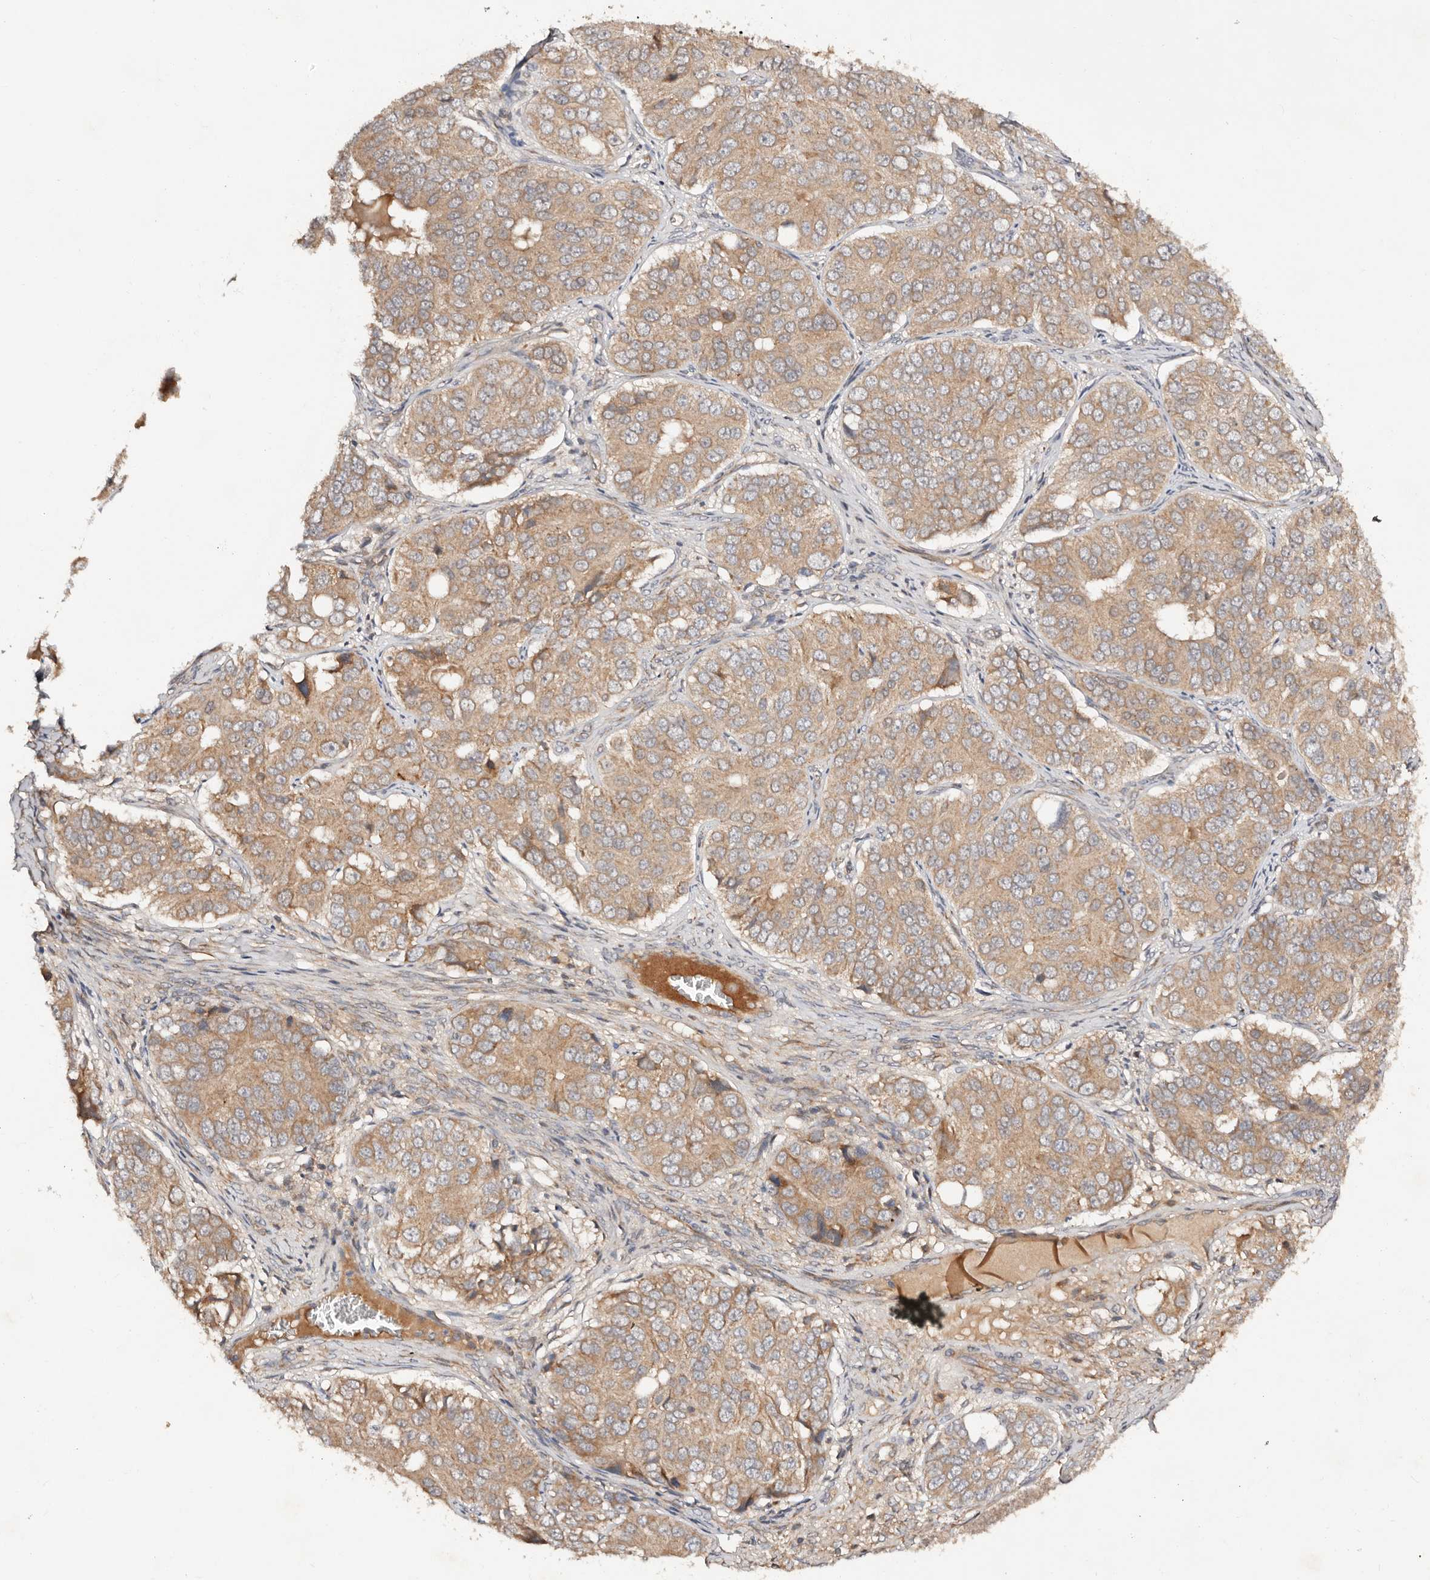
{"staining": {"intensity": "moderate", "quantity": ">75%", "location": "cytoplasmic/membranous"}, "tissue": "ovarian cancer", "cell_type": "Tumor cells", "image_type": "cancer", "snomed": [{"axis": "morphology", "description": "Carcinoma, endometroid"}, {"axis": "topography", "description": "Ovary"}], "caption": "Human endometroid carcinoma (ovarian) stained with a protein marker reveals moderate staining in tumor cells.", "gene": "DENND11", "patient": {"sex": "female", "age": 51}}